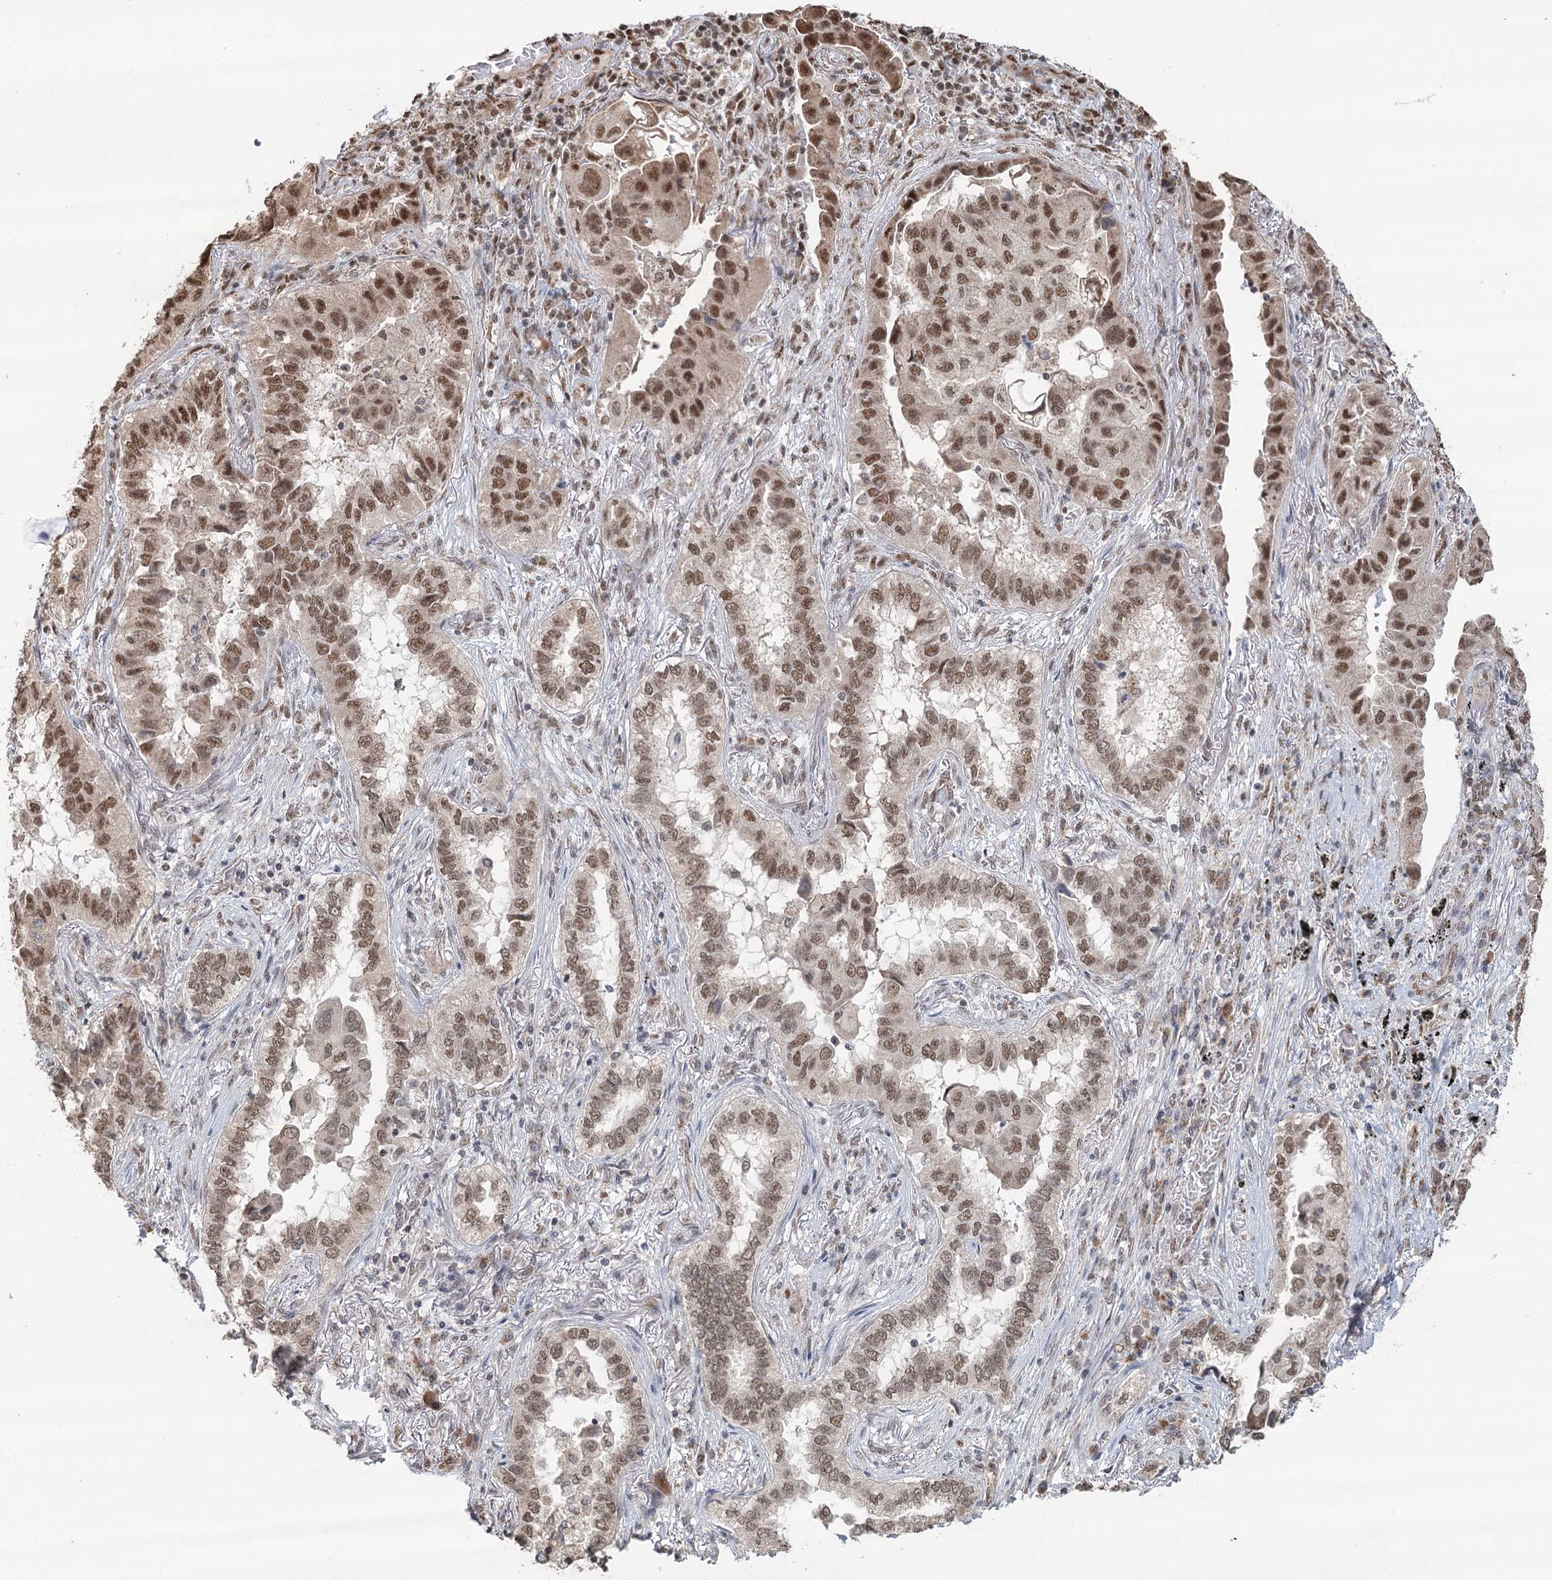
{"staining": {"intensity": "moderate", "quantity": ">75%", "location": "nuclear"}, "tissue": "lung cancer", "cell_type": "Tumor cells", "image_type": "cancer", "snomed": [{"axis": "morphology", "description": "Adenocarcinoma, NOS"}, {"axis": "topography", "description": "Lung"}], "caption": "IHC photomicrograph of adenocarcinoma (lung) stained for a protein (brown), which exhibits medium levels of moderate nuclear staining in approximately >75% of tumor cells.", "gene": "GPALPP1", "patient": {"sex": "female", "age": 76}}